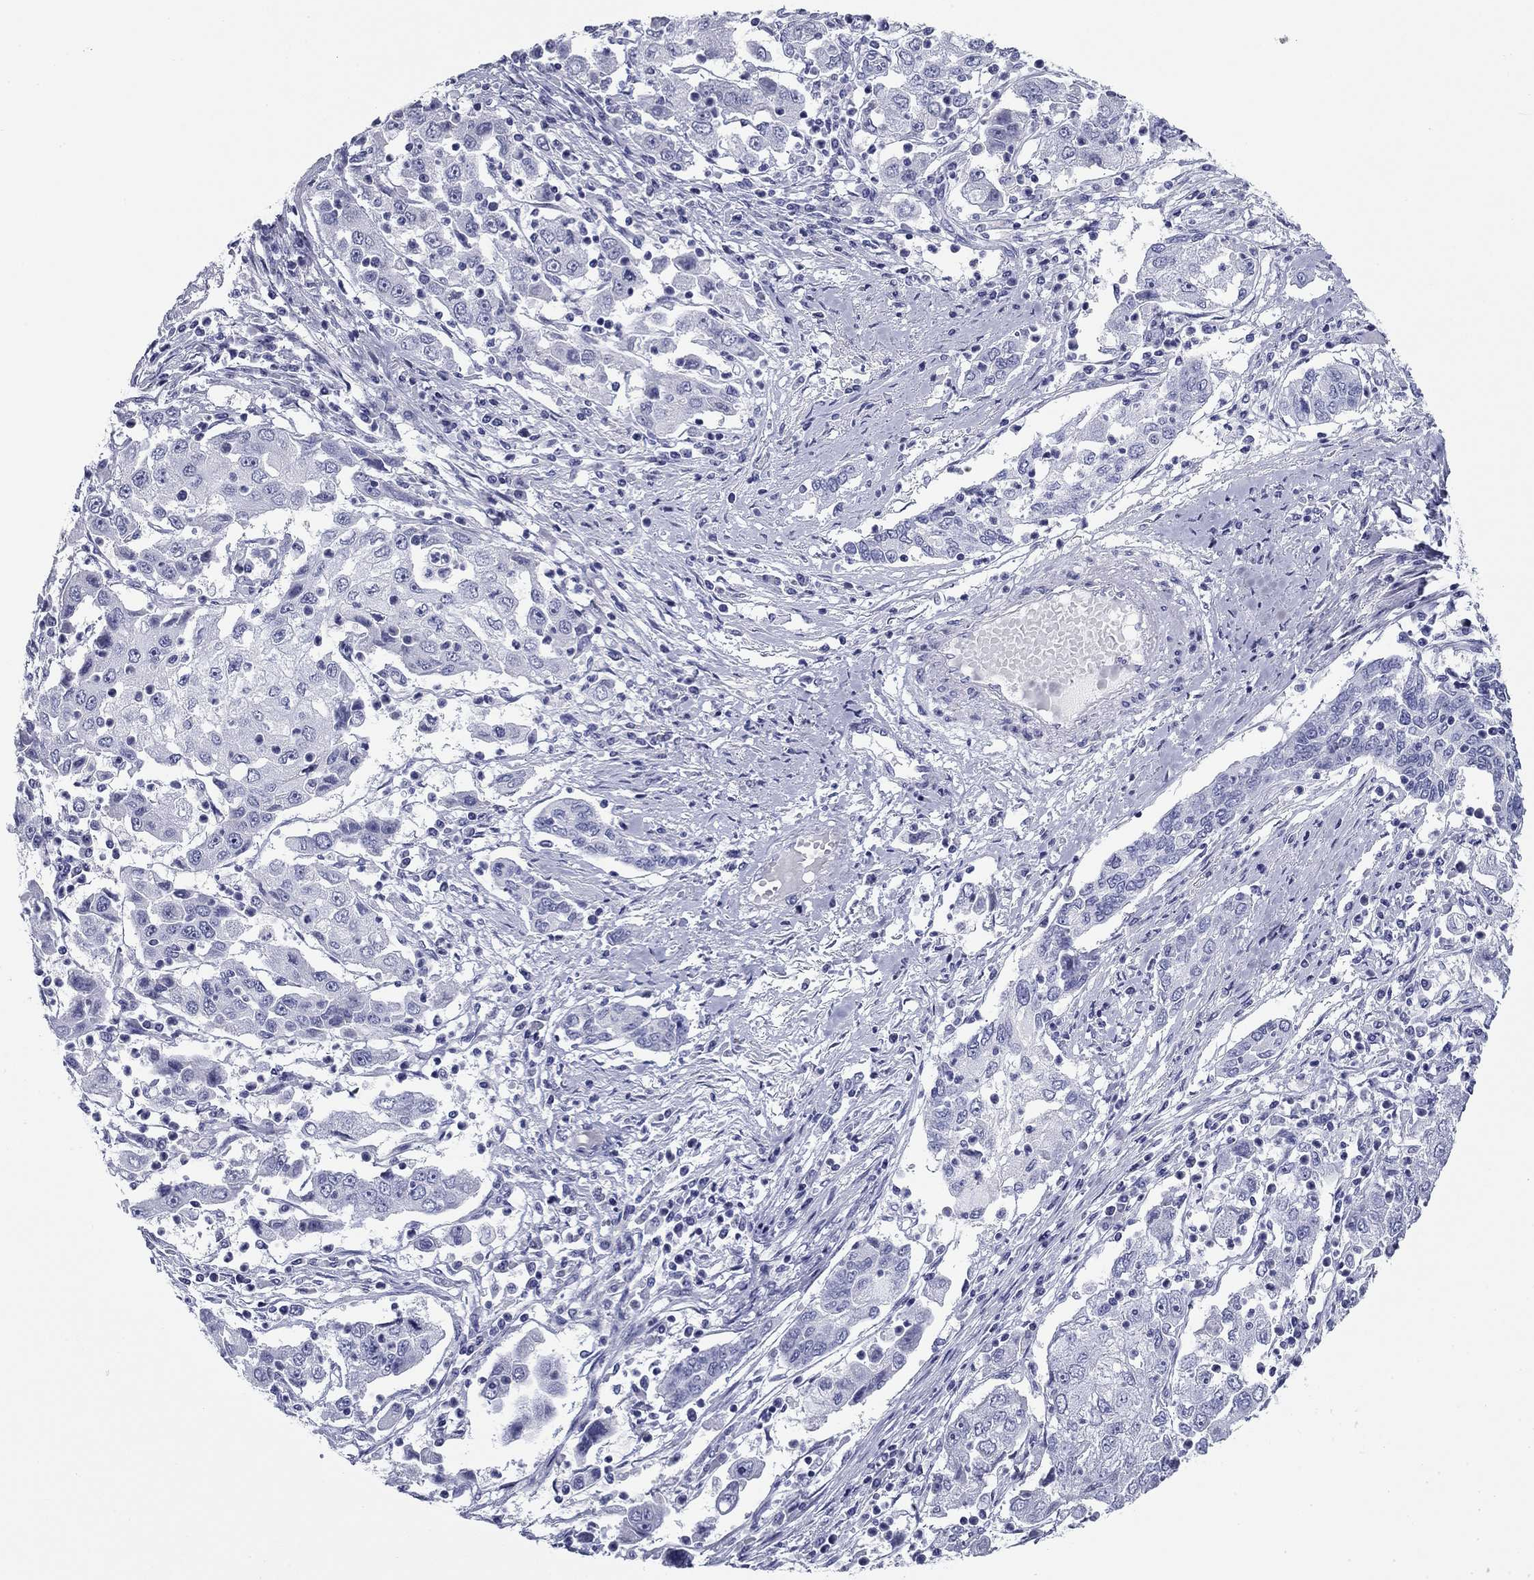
{"staining": {"intensity": "negative", "quantity": "none", "location": "none"}, "tissue": "cervical cancer", "cell_type": "Tumor cells", "image_type": "cancer", "snomed": [{"axis": "morphology", "description": "Squamous cell carcinoma, NOS"}, {"axis": "topography", "description": "Cervix"}], "caption": "A photomicrograph of human squamous cell carcinoma (cervical) is negative for staining in tumor cells.", "gene": "ZP2", "patient": {"sex": "female", "age": 36}}